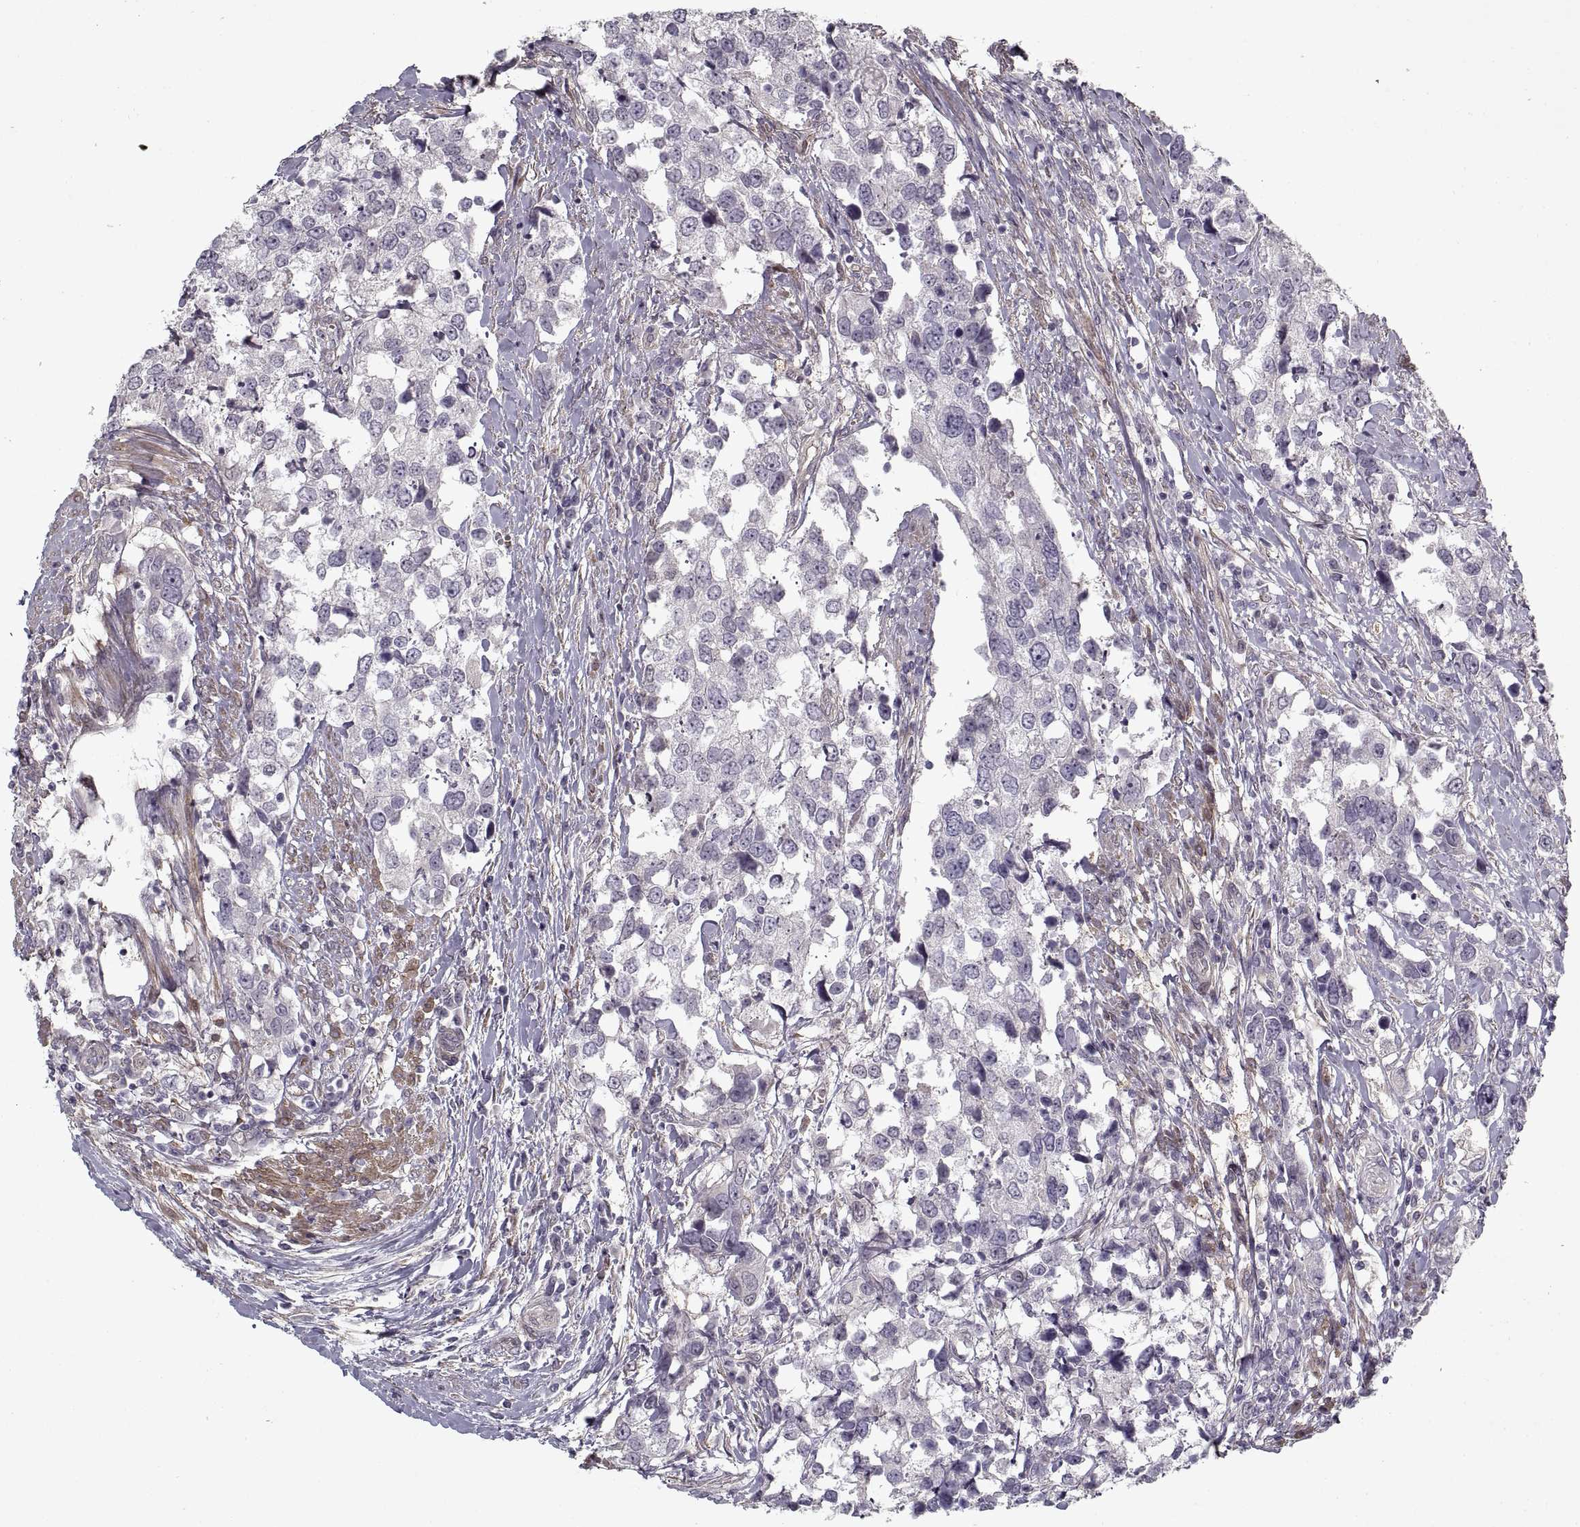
{"staining": {"intensity": "negative", "quantity": "none", "location": "none"}, "tissue": "urothelial cancer", "cell_type": "Tumor cells", "image_type": "cancer", "snomed": [{"axis": "morphology", "description": "Urothelial carcinoma, NOS"}, {"axis": "morphology", "description": "Urothelial carcinoma, High grade"}, {"axis": "topography", "description": "Urinary bladder"}], "caption": "IHC photomicrograph of urothelial cancer stained for a protein (brown), which demonstrates no staining in tumor cells. (DAB (3,3'-diaminobenzidine) immunohistochemistry visualized using brightfield microscopy, high magnification).", "gene": "LAMB2", "patient": {"sex": "male", "age": 63}}